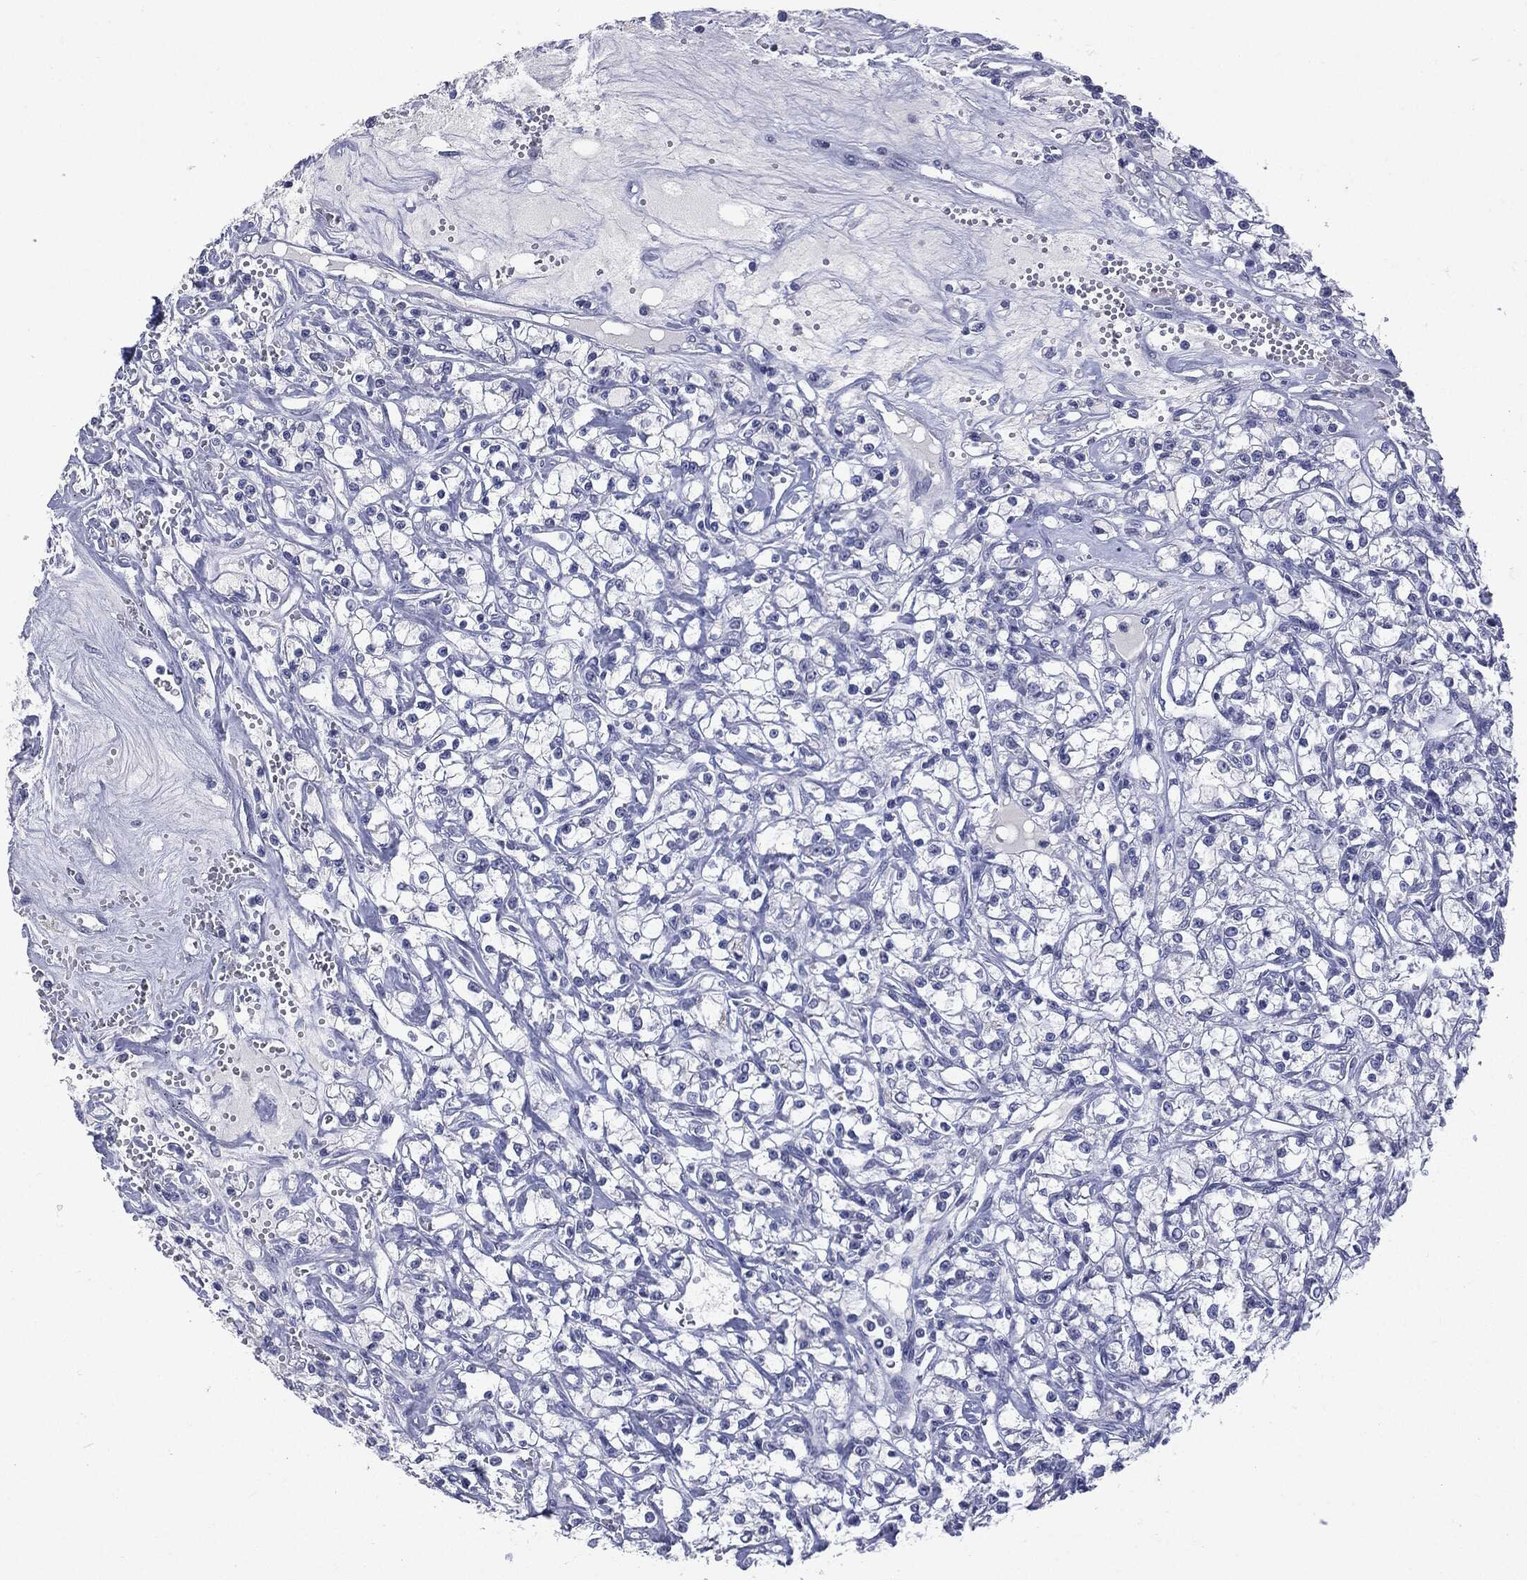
{"staining": {"intensity": "negative", "quantity": "none", "location": "none"}, "tissue": "renal cancer", "cell_type": "Tumor cells", "image_type": "cancer", "snomed": [{"axis": "morphology", "description": "Adenocarcinoma, NOS"}, {"axis": "topography", "description": "Kidney"}], "caption": "Immunohistochemistry micrograph of human renal adenocarcinoma stained for a protein (brown), which exhibits no expression in tumor cells.", "gene": "TSHB", "patient": {"sex": "female", "age": 59}}